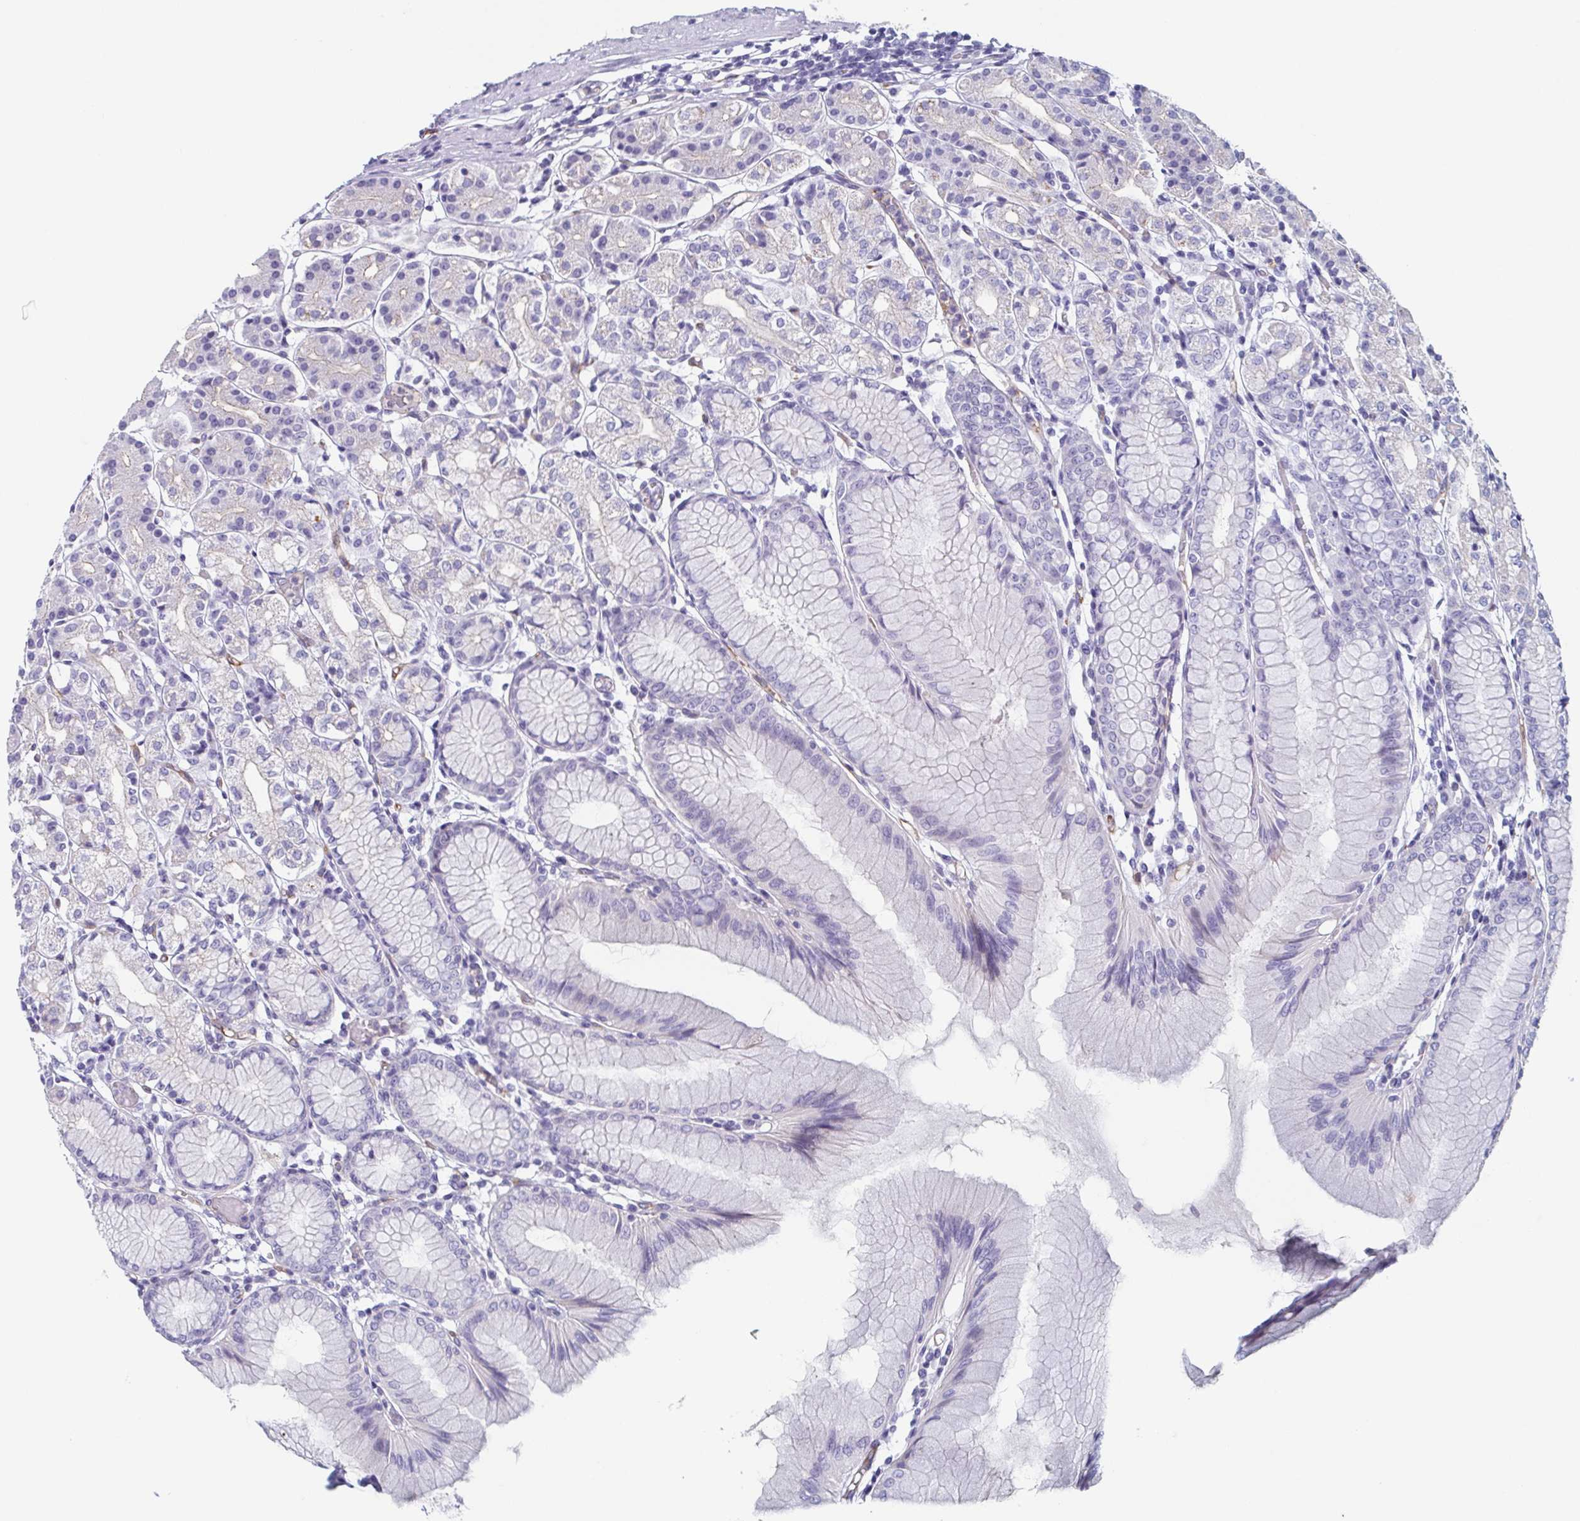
{"staining": {"intensity": "negative", "quantity": "none", "location": "none"}, "tissue": "stomach", "cell_type": "Glandular cells", "image_type": "normal", "snomed": [{"axis": "morphology", "description": "Normal tissue, NOS"}, {"axis": "topography", "description": "Stomach"}], "caption": "High magnification brightfield microscopy of unremarkable stomach stained with DAB (3,3'-diaminobenzidine) (brown) and counterstained with hematoxylin (blue): glandular cells show no significant positivity.", "gene": "LYRM2", "patient": {"sex": "female", "age": 57}}